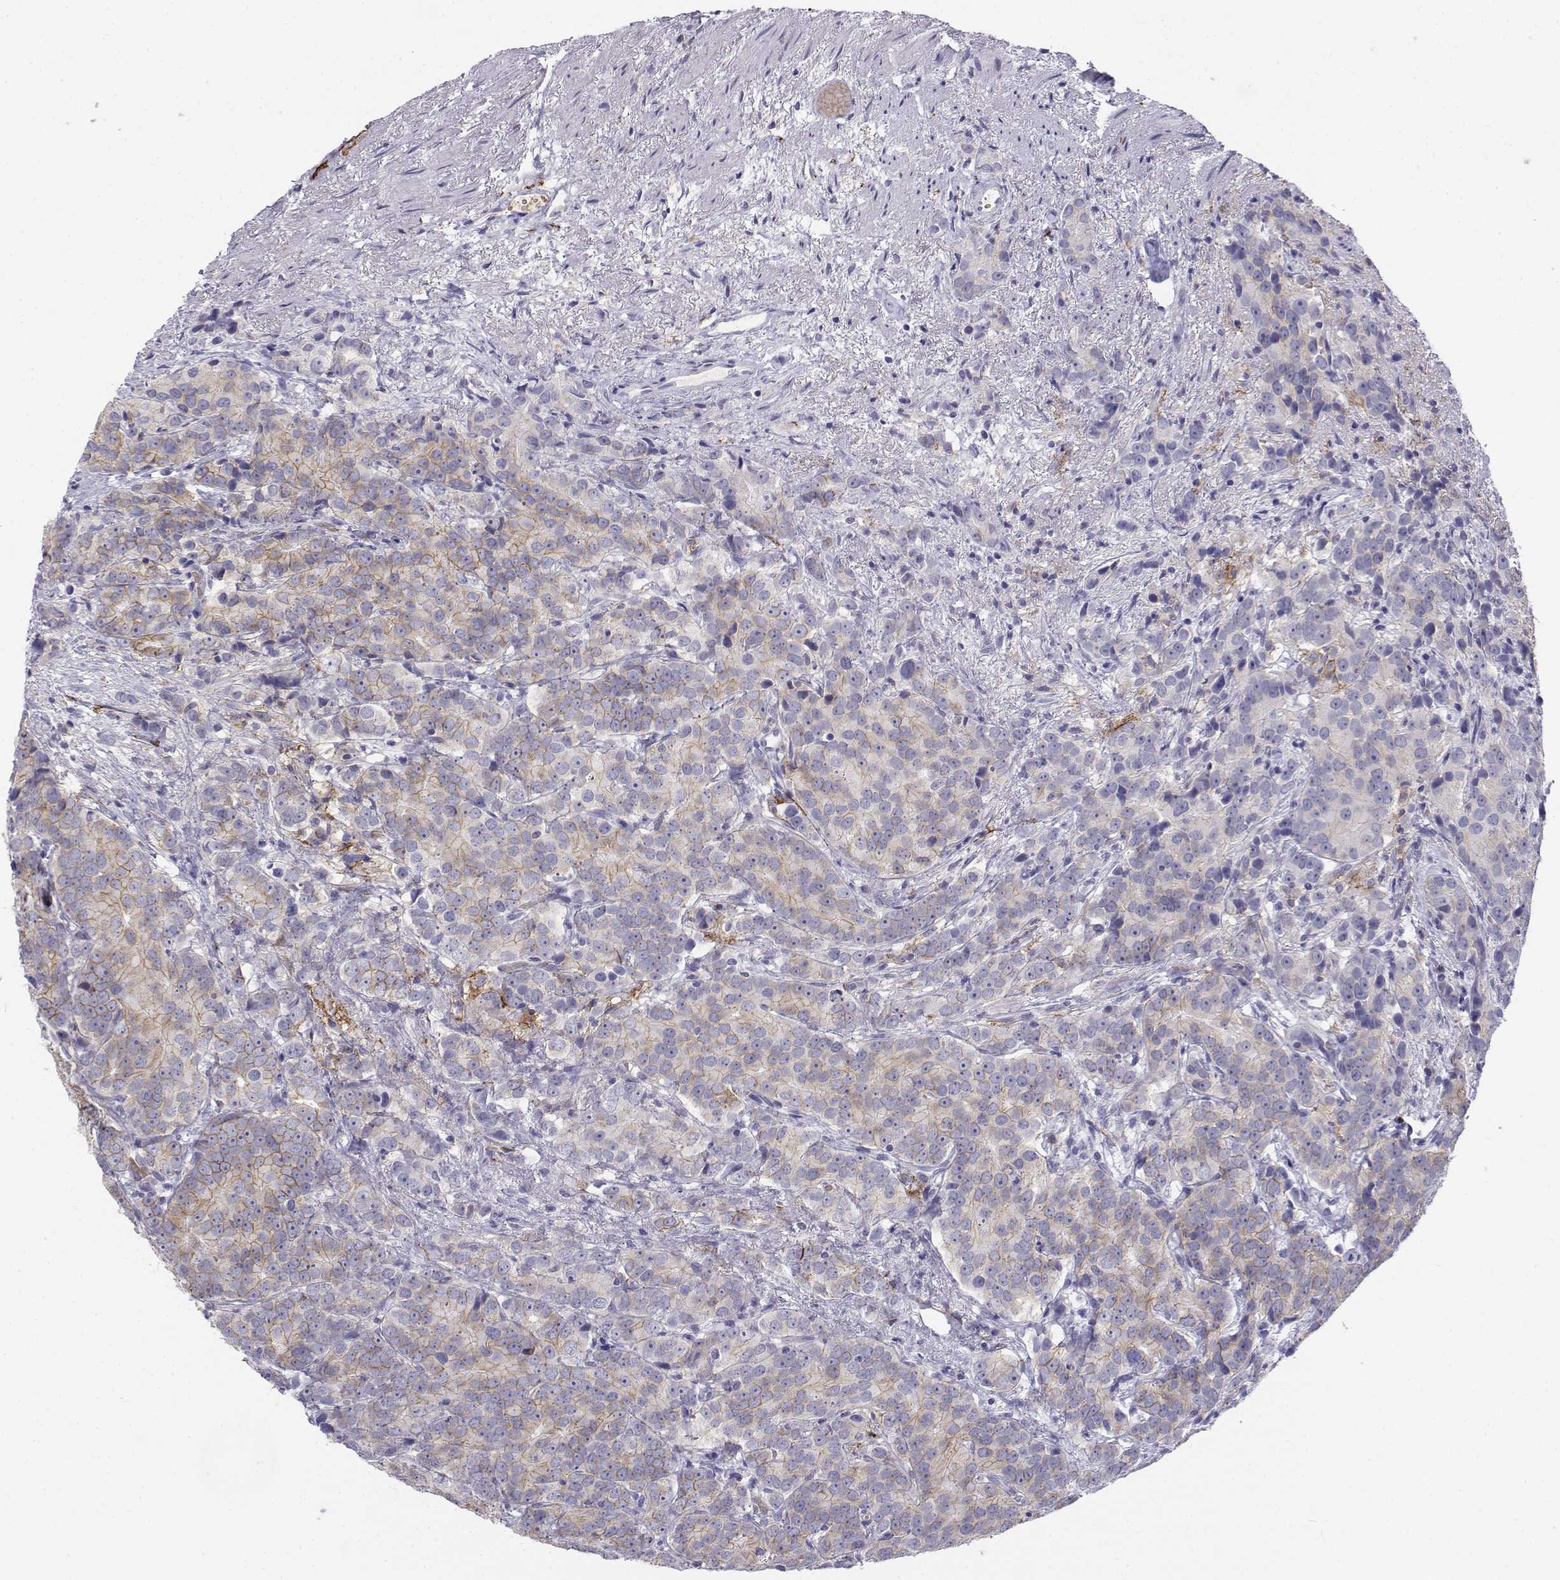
{"staining": {"intensity": "weak", "quantity": "25%-75%", "location": "cytoplasmic/membranous"}, "tissue": "prostate cancer", "cell_type": "Tumor cells", "image_type": "cancer", "snomed": [{"axis": "morphology", "description": "Adenocarcinoma, High grade"}, {"axis": "topography", "description": "Prostate"}], "caption": "Prostate high-grade adenocarcinoma stained with immunohistochemistry (IHC) reveals weak cytoplasmic/membranous expression in approximately 25%-75% of tumor cells.", "gene": "CADM1", "patient": {"sex": "male", "age": 90}}